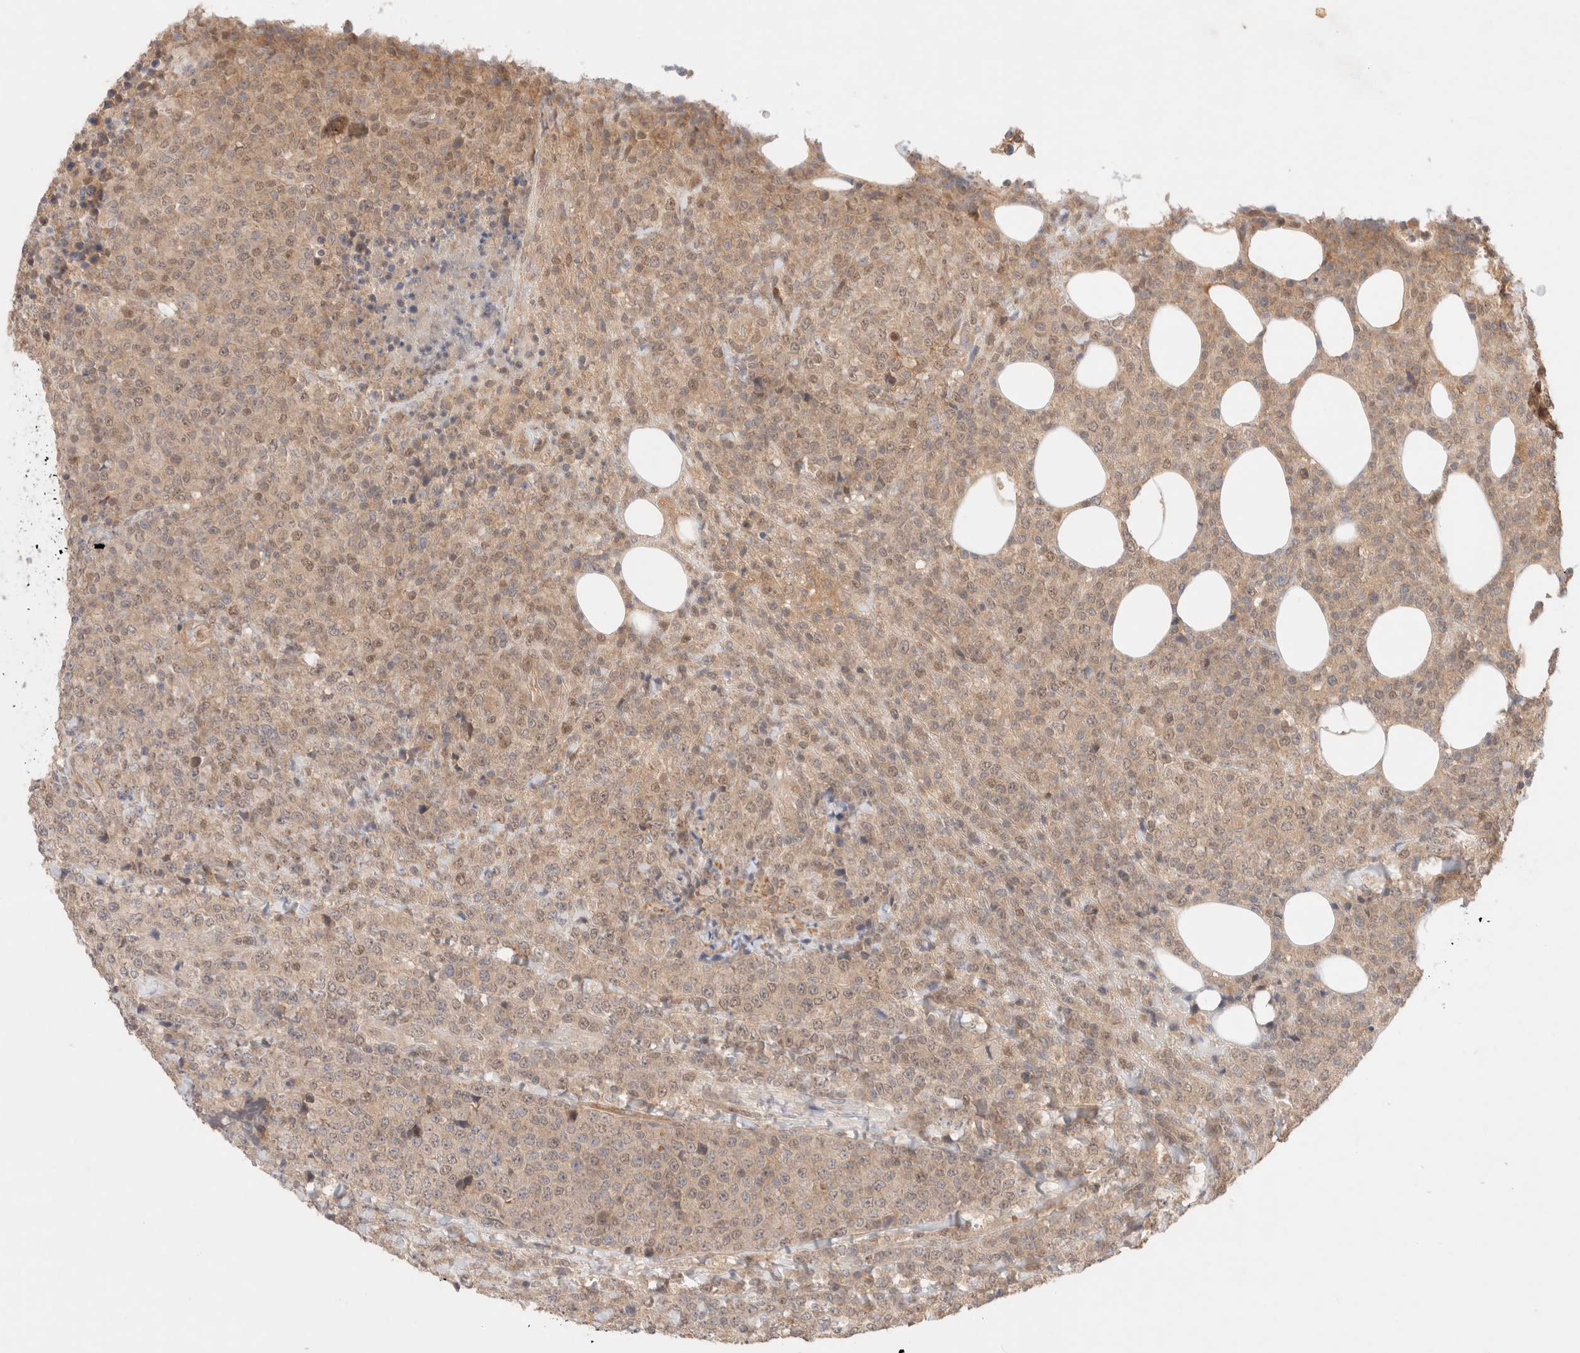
{"staining": {"intensity": "weak", "quantity": ">75%", "location": "cytoplasmic/membranous,nuclear"}, "tissue": "lymphoma", "cell_type": "Tumor cells", "image_type": "cancer", "snomed": [{"axis": "morphology", "description": "Malignant lymphoma, non-Hodgkin's type, High grade"}, {"axis": "topography", "description": "Lymph node"}], "caption": "This is an image of immunohistochemistry staining of high-grade malignant lymphoma, non-Hodgkin's type, which shows weak staining in the cytoplasmic/membranous and nuclear of tumor cells.", "gene": "CARNMT1", "patient": {"sex": "male", "age": 13}}